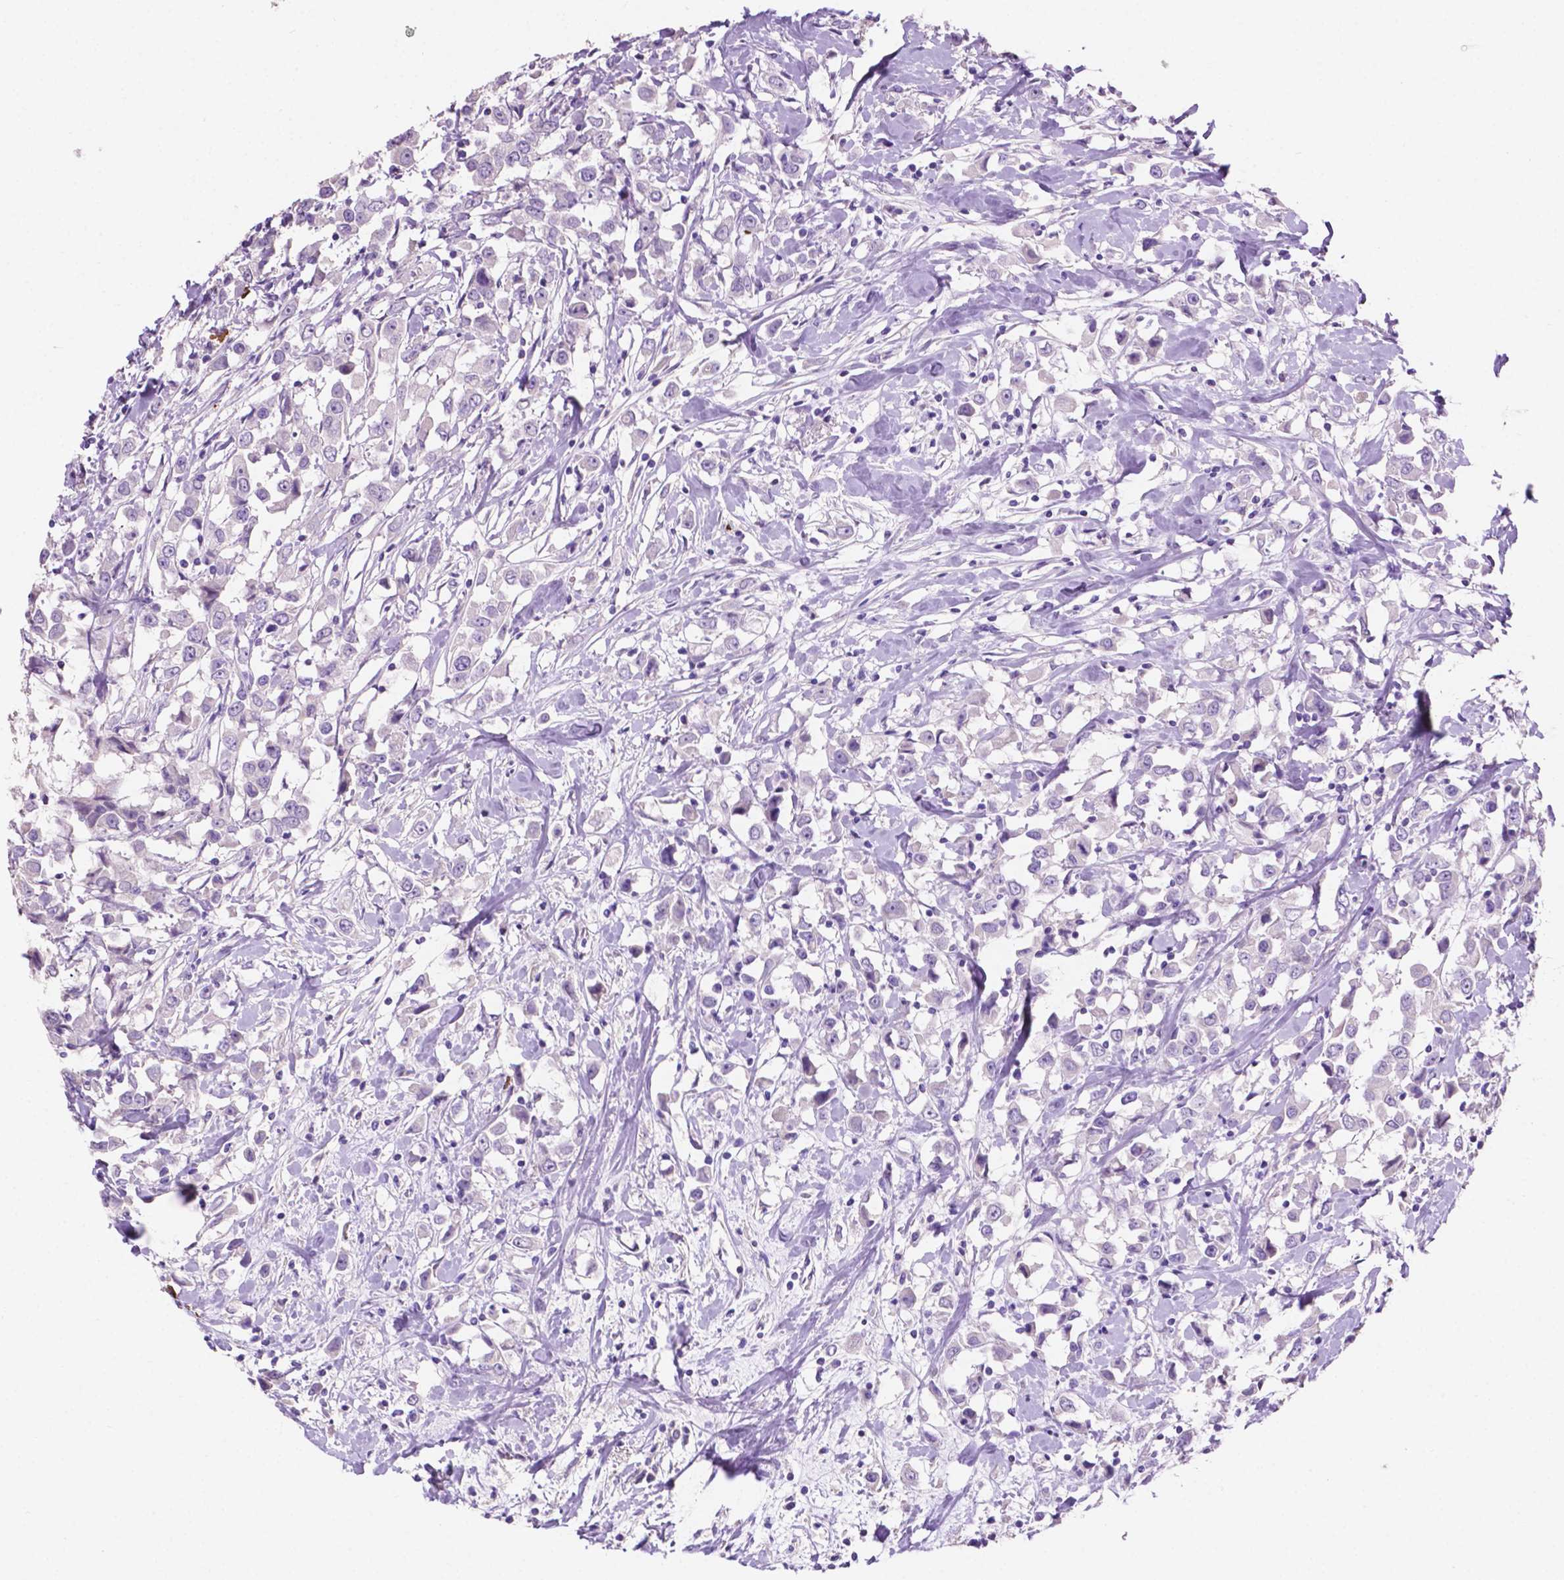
{"staining": {"intensity": "negative", "quantity": "none", "location": "none"}, "tissue": "breast cancer", "cell_type": "Tumor cells", "image_type": "cancer", "snomed": [{"axis": "morphology", "description": "Duct carcinoma"}, {"axis": "topography", "description": "Breast"}], "caption": "An immunohistochemistry image of breast intraductal carcinoma is shown. There is no staining in tumor cells of breast intraductal carcinoma. (Brightfield microscopy of DAB (3,3'-diaminobenzidine) immunohistochemistry at high magnification).", "gene": "CLDN17", "patient": {"sex": "female", "age": 61}}